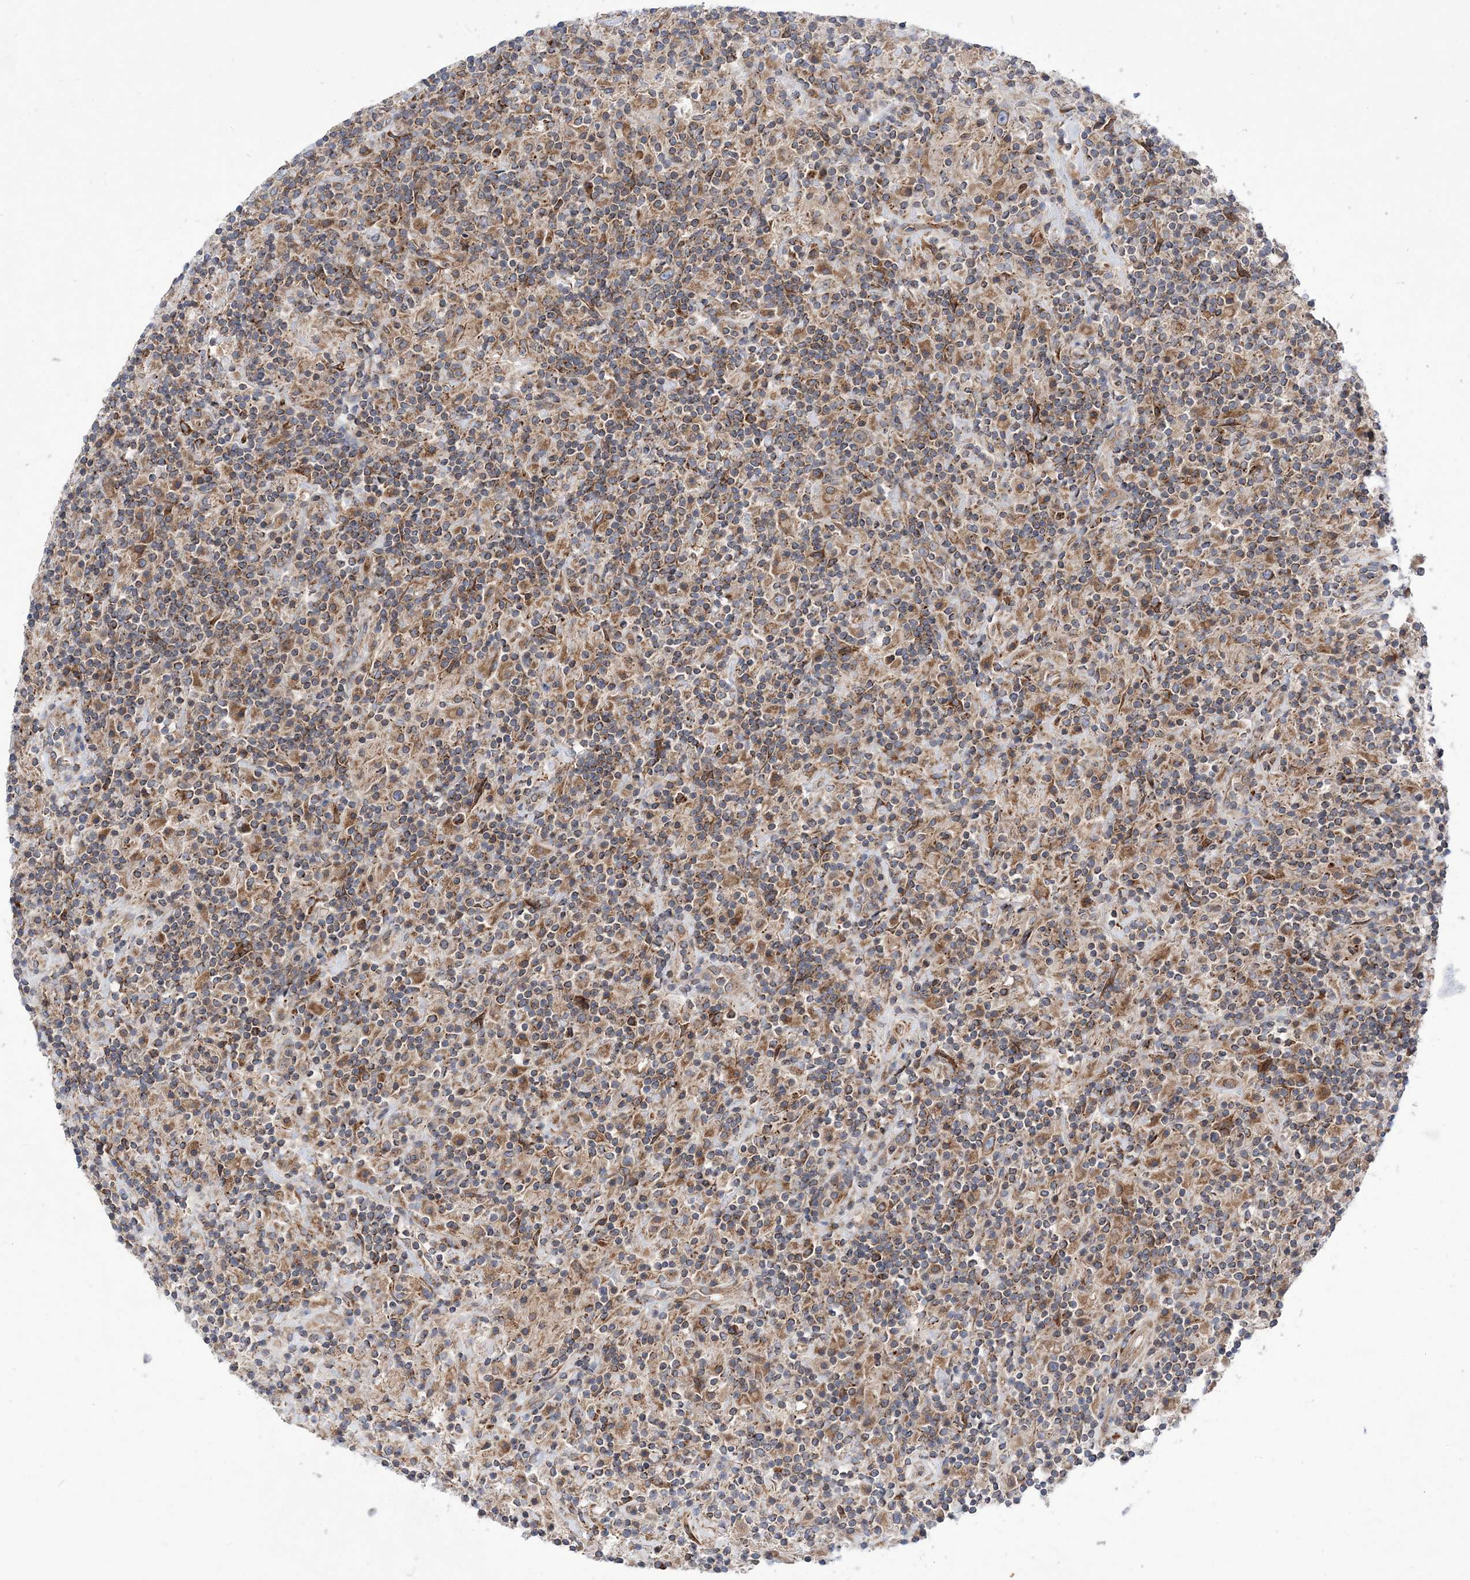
{"staining": {"intensity": "moderate", "quantity": ">75%", "location": "cytoplasmic/membranous"}, "tissue": "lymphoma", "cell_type": "Tumor cells", "image_type": "cancer", "snomed": [{"axis": "morphology", "description": "Hodgkin's disease, NOS"}, {"axis": "topography", "description": "Lymph node"}], "caption": "Protein expression analysis of lymphoma demonstrates moderate cytoplasmic/membranous staining in about >75% of tumor cells.", "gene": "COPB2", "patient": {"sex": "male", "age": 70}}